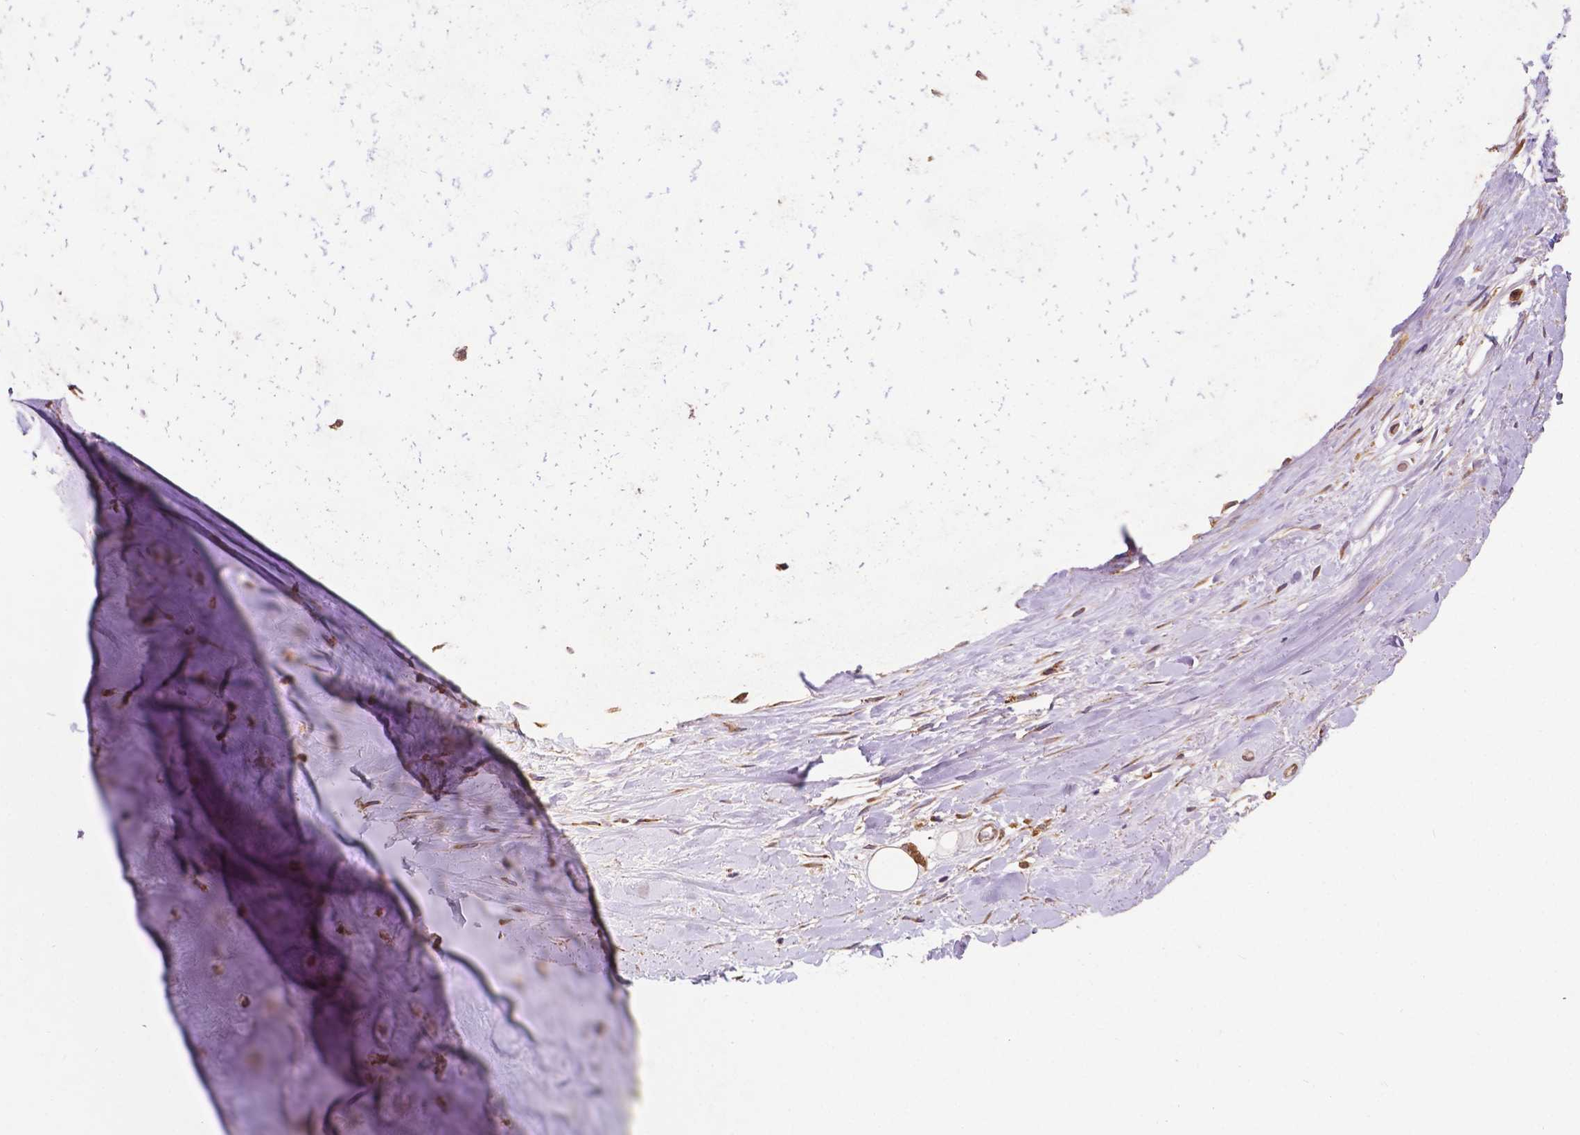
{"staining": {"intensity": "moderate", "quantity": "25%-75%", "location": "cytoplasmic/membranous"}, "tissue": "soft tissue", "cell_type": "Chondrocytes", "image_type": "normal", "snomed": [{"axis": "morphology", "description": "Normal tissue, NOS"}, {"axis": "topography", "description": "Cartilage tissue"}], "caption": "Protein staining demonstrates moderate cytoplasmic/membranous expression in about 25%-75% of chondrocytes in normal soft tissue. Using DAB (brown) and hematoxylin (blue) stains, captured at high magnification using brightfield microscopy.", "gene": "CCDC71L", "patient": {"sex": "male", "age": 57}}